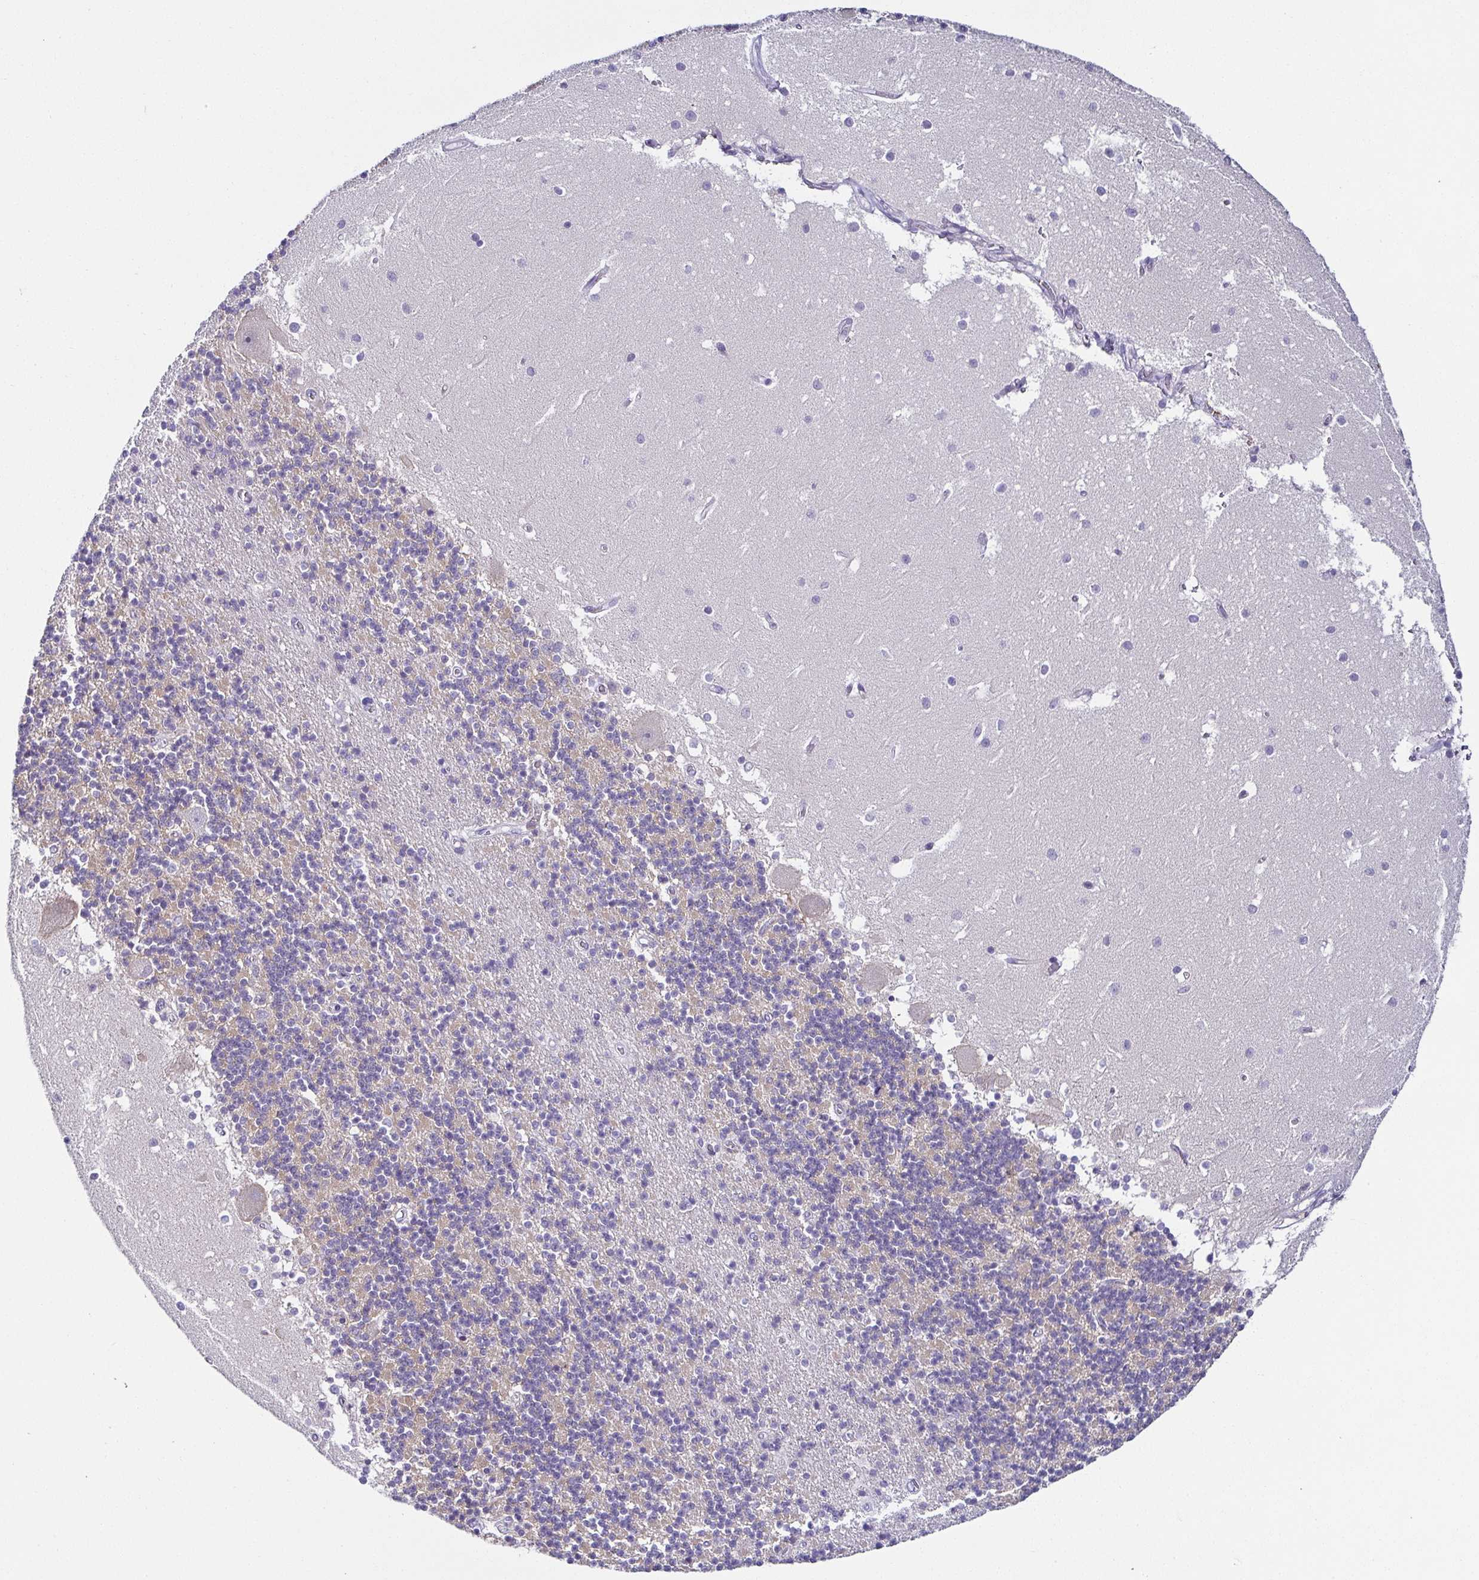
{"staining": {"intensity": "weak", "quantity": "<25%", "location": "cytoplasmic/membranous"}, "tissue": "cerebellum", "cell_type": "Cells in granular layer", "image_type": "normal", "snomed": [{"axis": "morphology", "description": "Normal tissue, NOS"}, {"axis": "topography", "description": "Cerebellum"}], "caption": "Immunohistochemistry micrograph of unremarkable human cerebellum stained for a protein (brown), which reveals no positivity in cells in granular layer. (DAB (3,3'-diaminobenzidine) IHC, high magnification).", "gene": "FAM162B", "patient": {"sex": "male", "age": 54}}